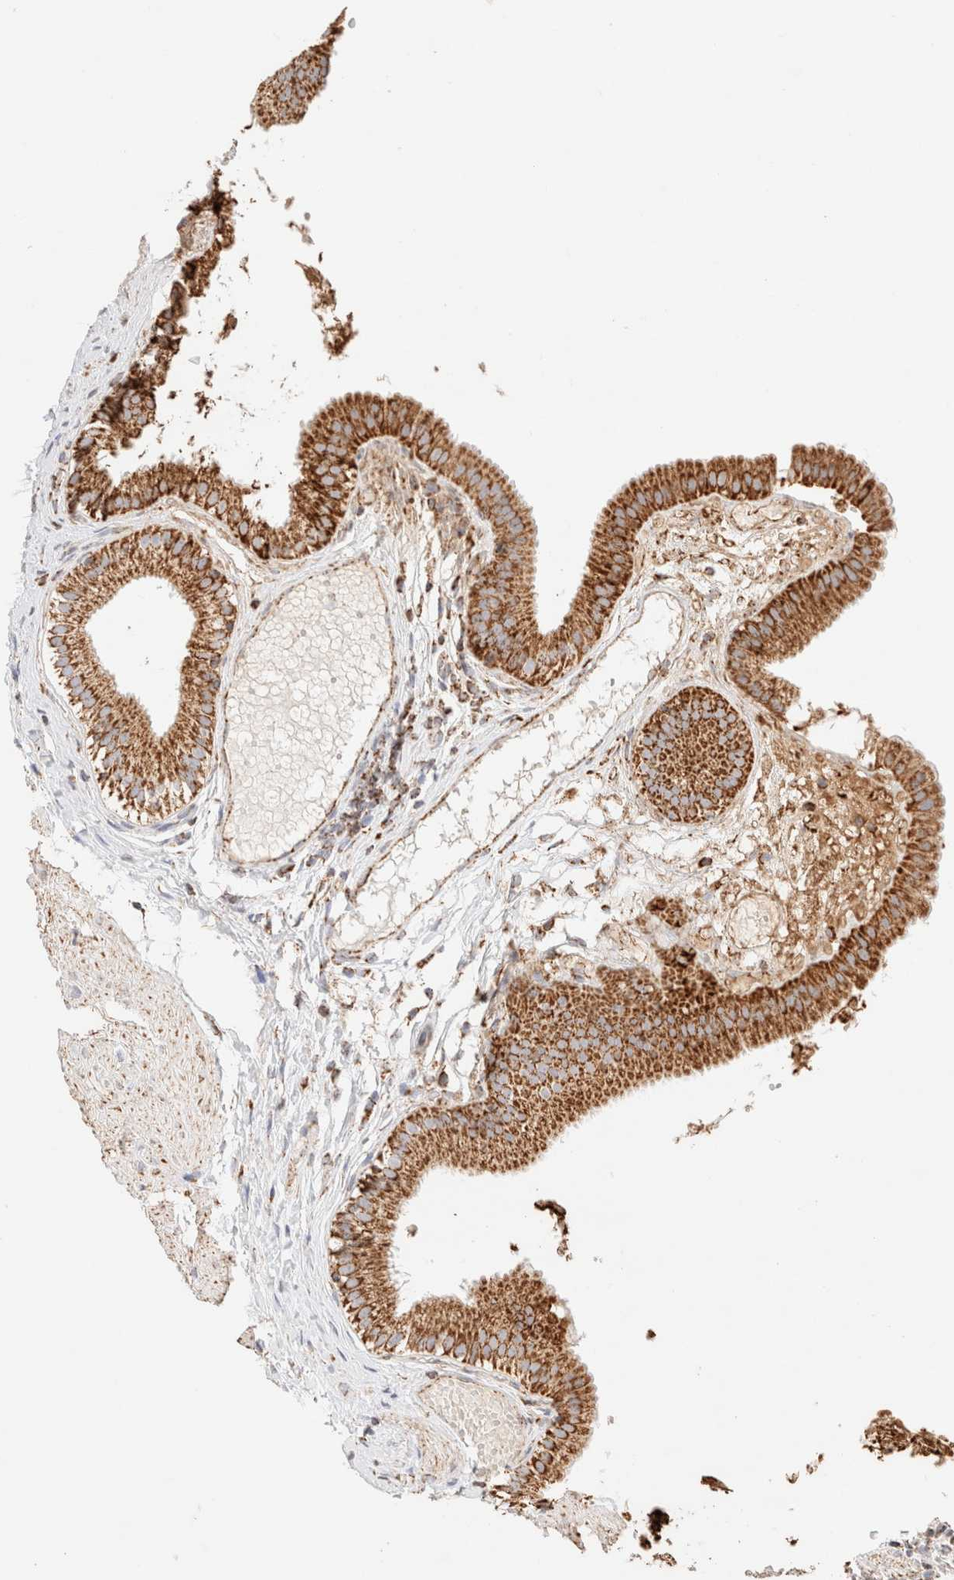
{"staining": {"intensity": "strong", "quantity": ">75%", "location": "cytoplasmic/membranous"}, "tissue": "gallbladder", "cell_type": "Glandular cells", "image_type": "normal", "snomed": [{"axis": "morphology", "description": "Normal tissue, NOS"}, {"axis": "topography", "description": "Gallbladder"}], "caption": "Immunohistochemistry (IHC) staining of benign gallbladder, which demonstrates high levels of strong cytoplasmic/membranous expression in about >75% of glandular cells indicating strong cytoplasmic/membranous protein positivity. The staining was performed using DAB (3,3'-diaminobenzidine) (brown) for protein detection and nuclei were counterstained in hematoxylin (blue).", "gene": "PHB2", "patient": {"sex": "female", "age": 26}}